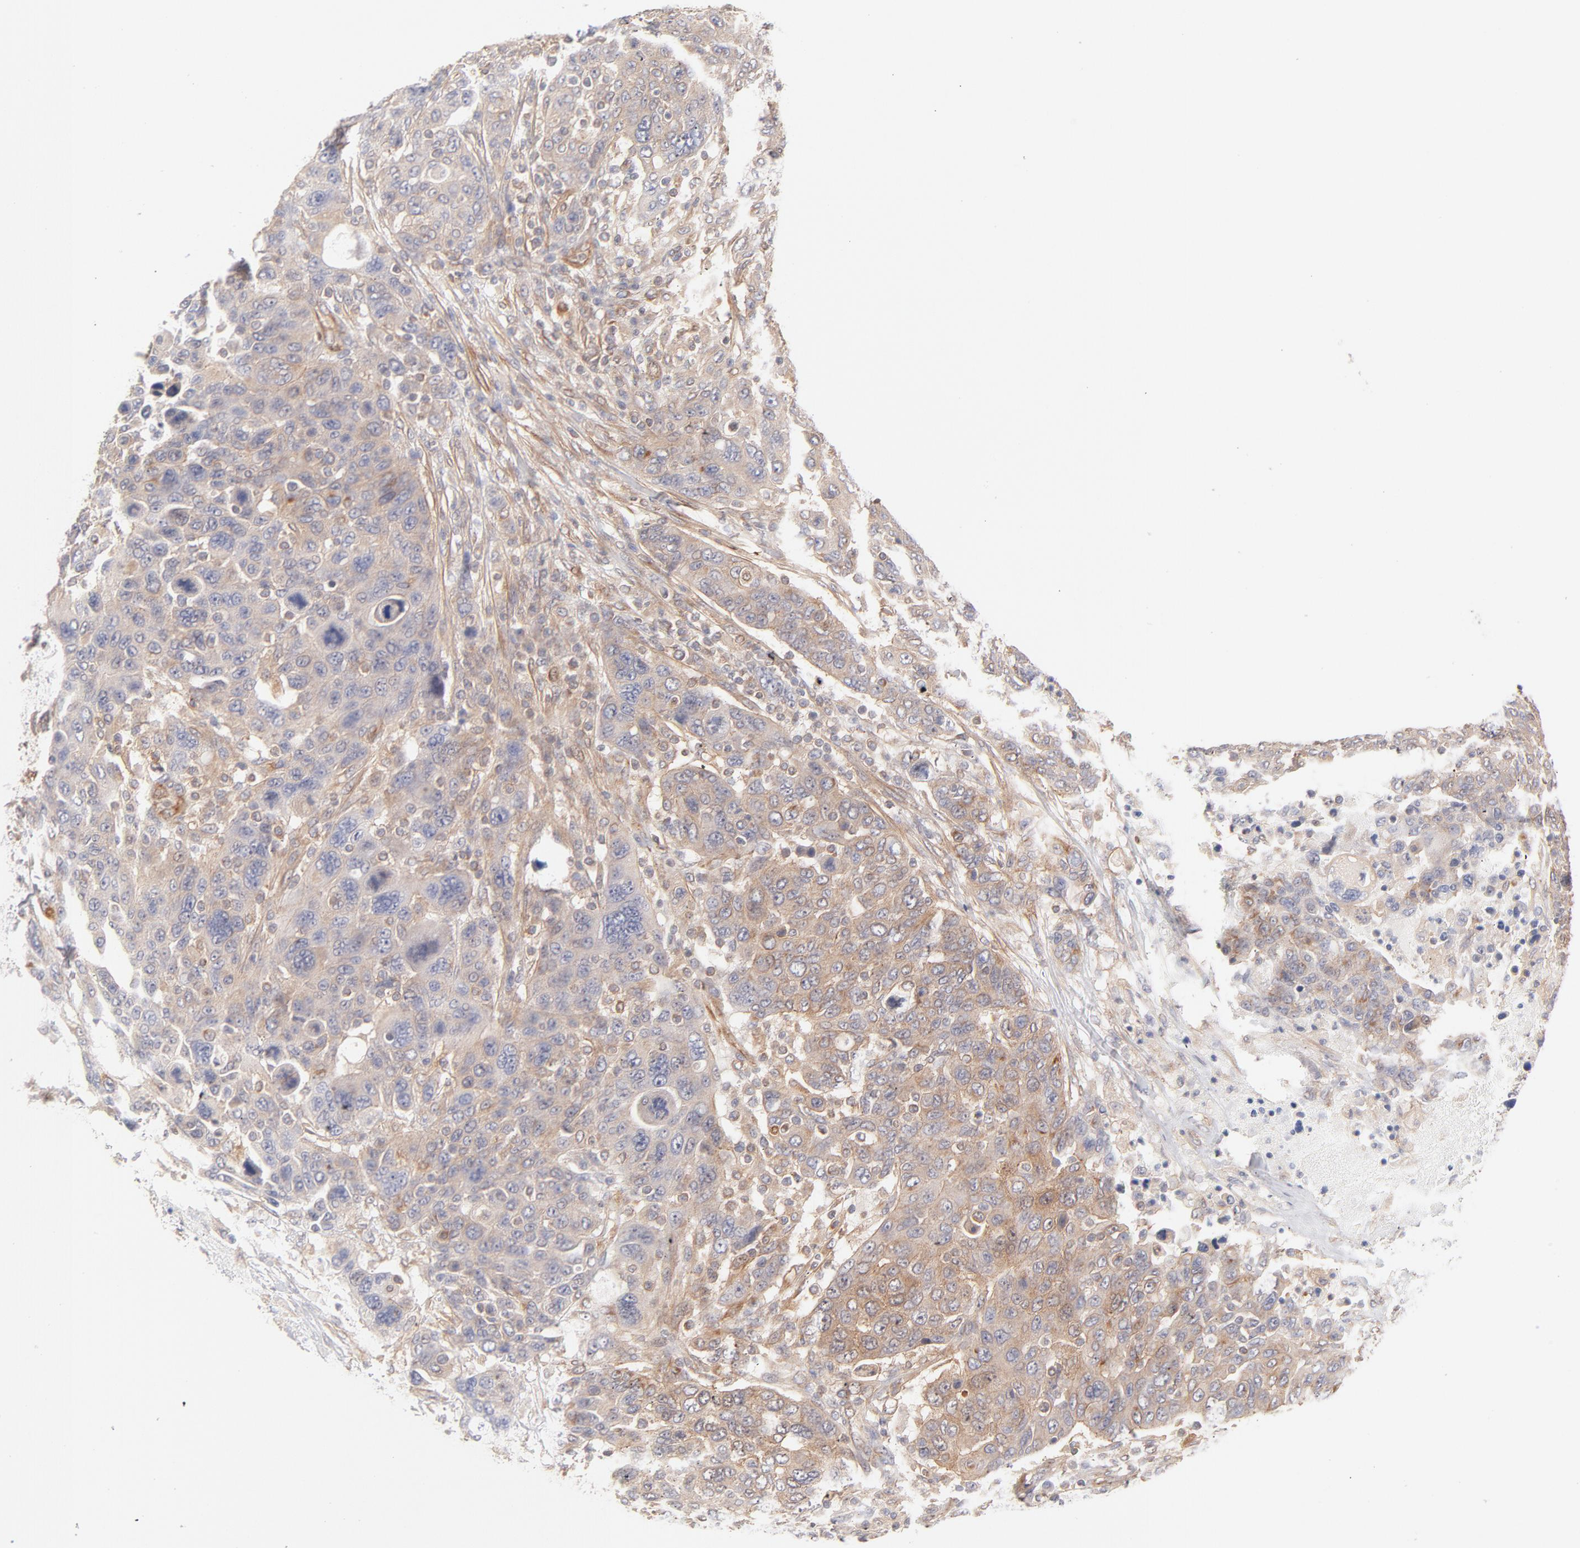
{"staining": {"intensity": "moderate", "quantity": ">75%", "location": "cytoplasmic/membranous"}, "tissue": "breast cancer", "cell_type": "Tumor cells", "image_type": "cancer", "snomed": [{"axis": "morphology", "description": "Duct carcinoma"}, {"axis": "topography", "description": "Breast"}], "caption": "Human breast cancer stained with a protein marker reveals moderate staining in tumor cells.", "gene": "LDLRAP1", "patient": {"sex": "female", "age": 37}}